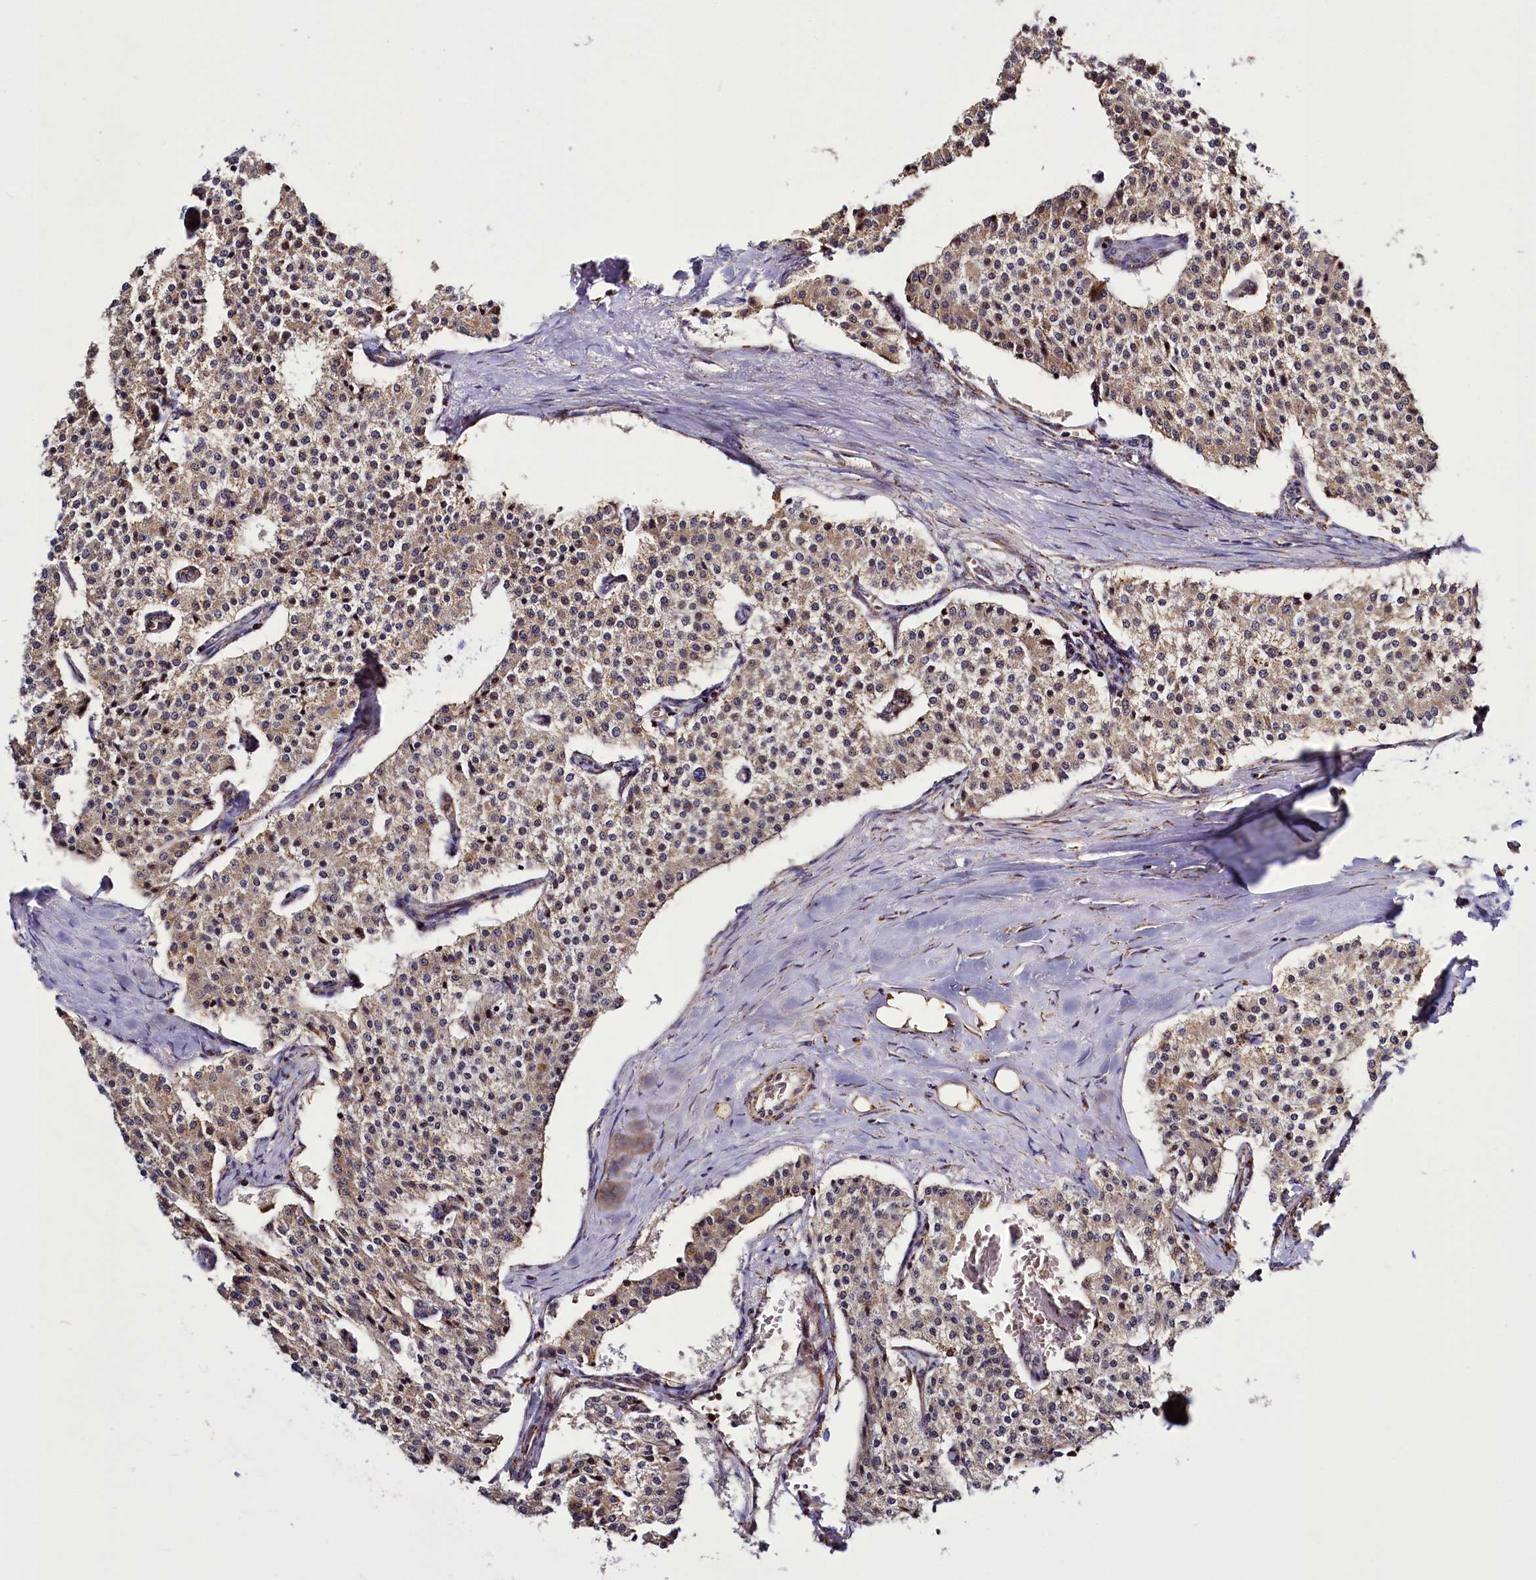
{"staining": {"intensity": "weak", "quantity": "25%-75%", "location": "cytoplasmic/membranous"}, "tissue": "carcinoid", "cell_type": "Tumor cells", "image_type": "cancer", "snomed": [{"axis": "morphology", "description": "Carcinoid, malignant, NOS"}, {"axis": "topography", "description": "Colon"}], "caption": "Tumor cells exhibit low levels of weak cytoplasmic/membranous staining in about 25%-75% of cells in human carcinoid (malignant).", "gene": "DYNC2H1", "patient": {"sex": "female", "age": 52}}